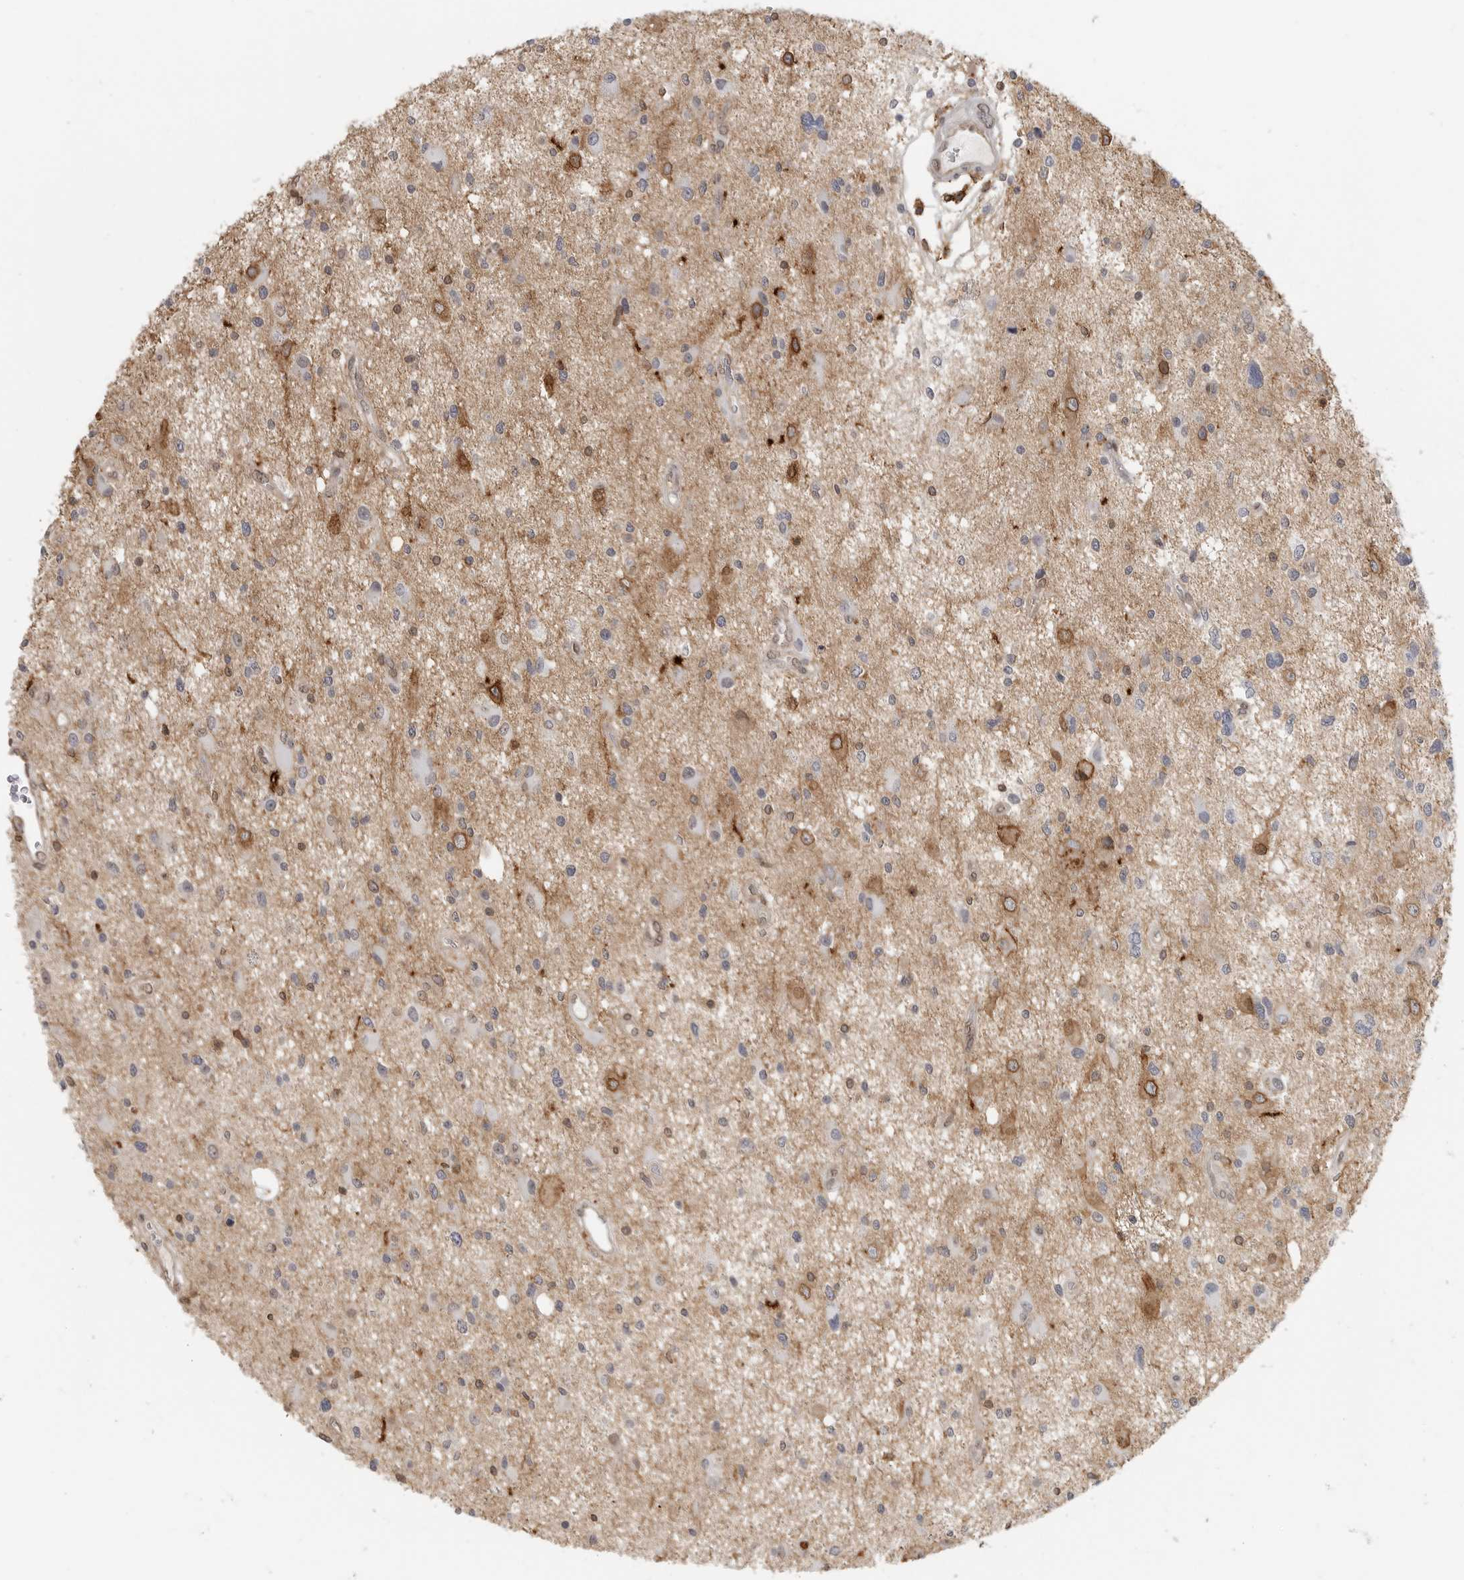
{"staining": {"intensity": "negative", "quantity": "none", "location": "none"}, "tissue": "glioma", "cell_type": "Tumor cells", "image_type": "cancer", "snomed": [{"axis": "morphology", "description": "Glioma, malignant, High grade"}, {"axis": "topography", "description": "Brain"}], "caption": "Tumor cells are negative for brown protein staining in glioma.", "gene": "ANXA11", "patient": {"sex": "male", "age": 33}}